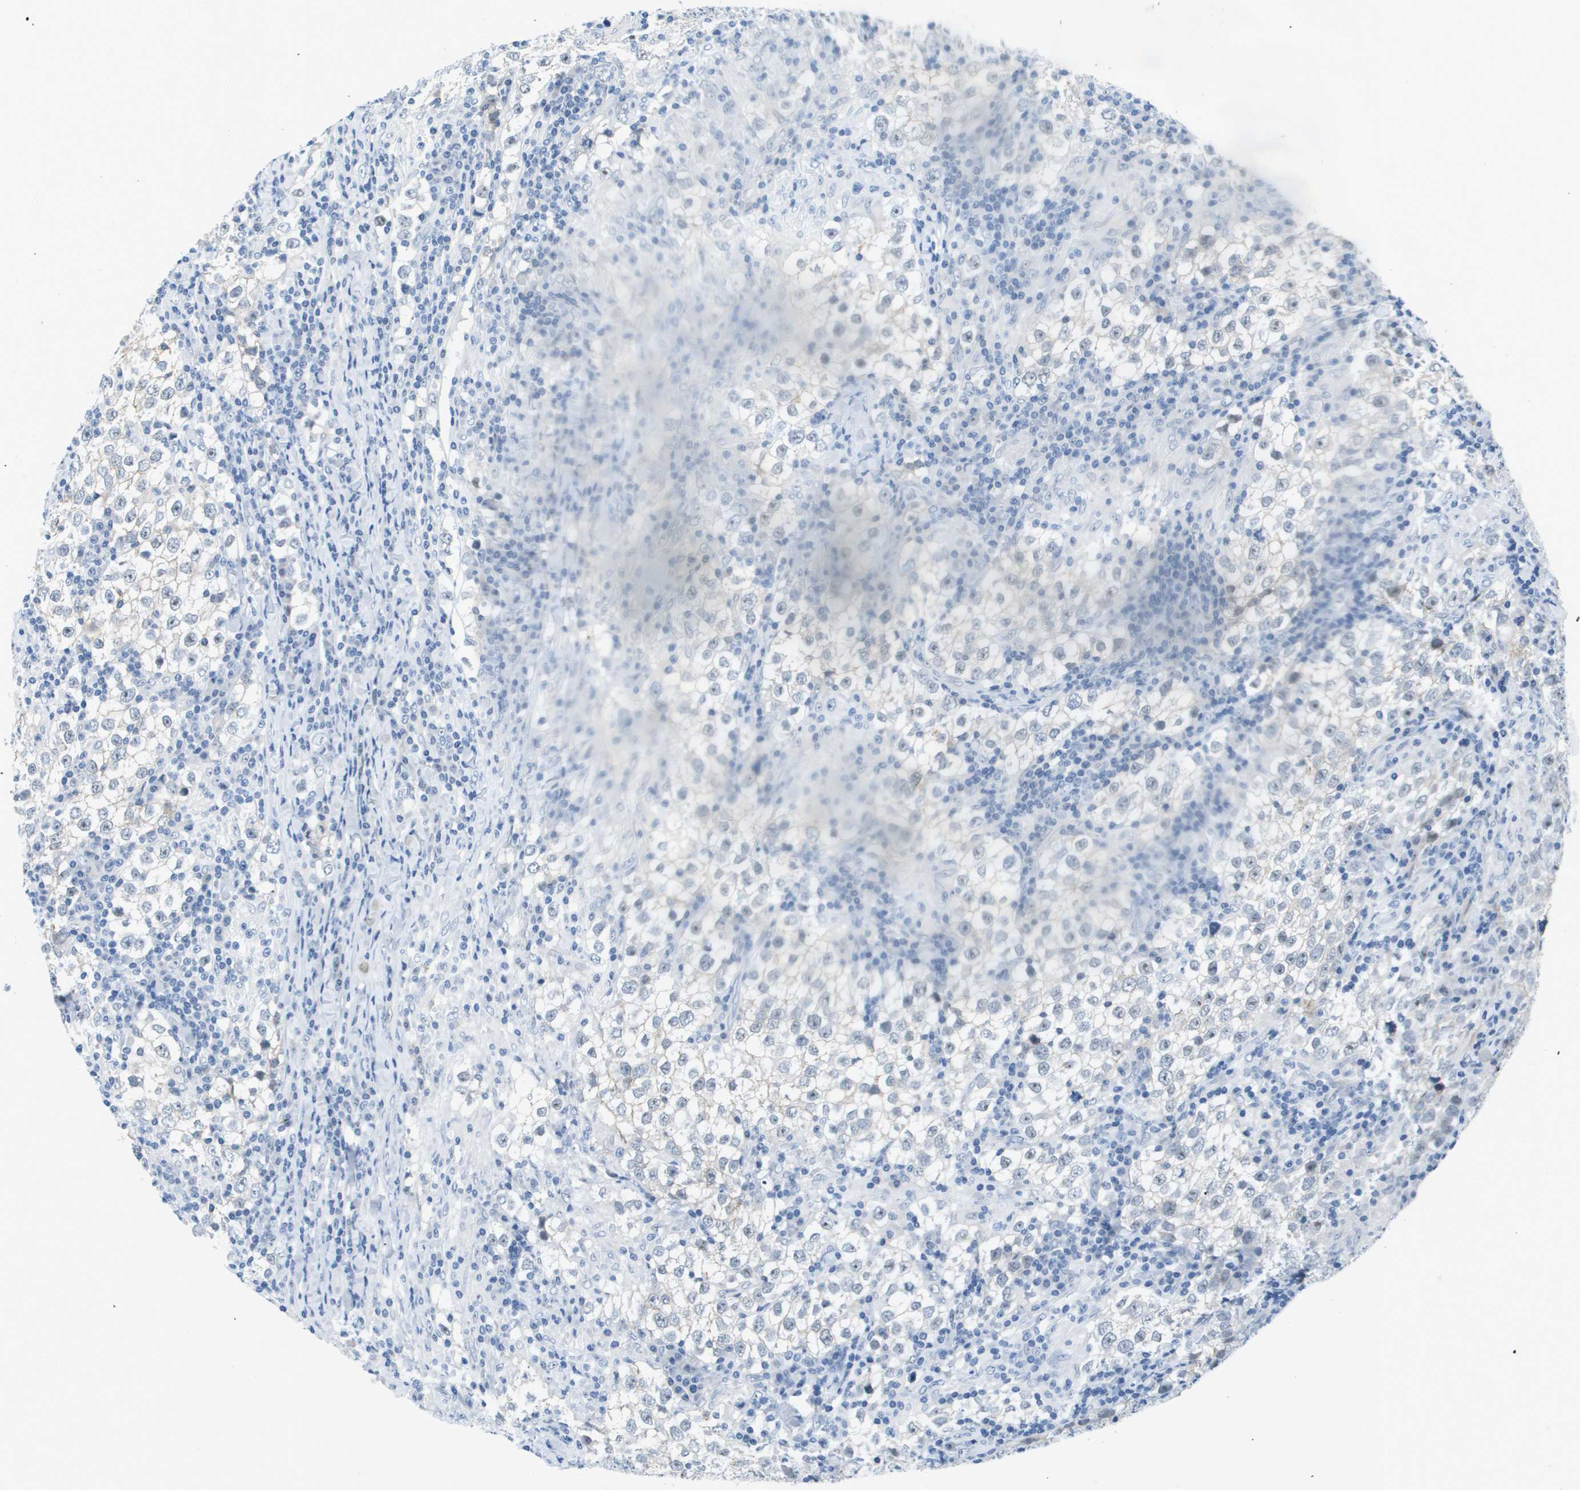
{"staining": {"intensity": "moderate", "quantity": "<25%", "location": "cytoplasmic/membranous"}, "tissue": "testis cancer", "cell_type": "Tumor cells", "image_type": "cancer", "snomed": [{"axis": "morphology", "description": "Seminoma, NOS"}, {"axis": "morphology", "description": "Carcinoma, Embryonal, NOS"}, {"axis": "topography", "description": "Testis"}], "caption": "Immunohistochemical staining of seminoma (testis) reveals low levels of moderate cytoplasmic/membranous staining in approximately <25% of tumor cells.", "gene": "ITGA6", "patient": {"sex": "male", "age": 36}}